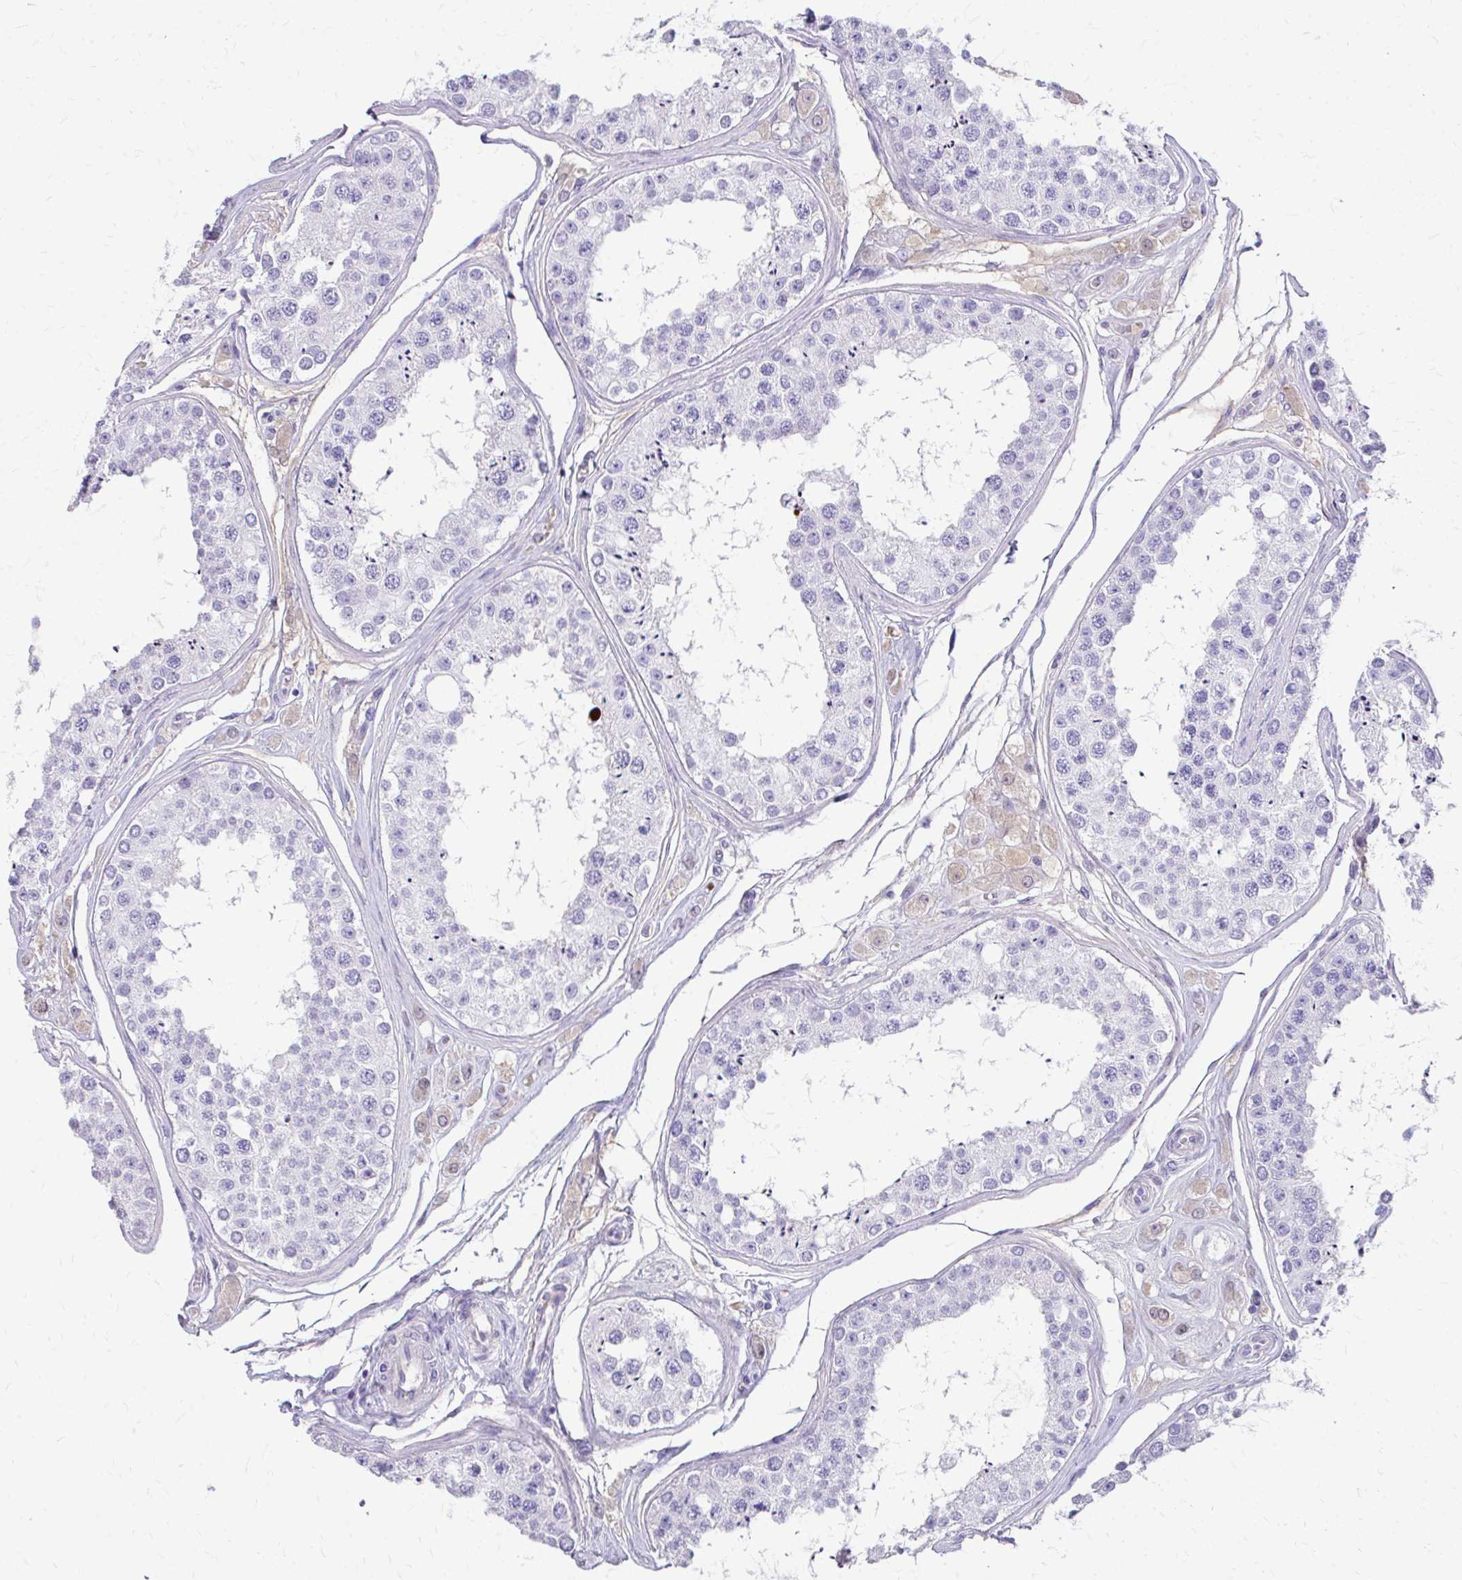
{"staining": {"intensity": "negative", "quantity": "none", "location": "none"}, "tissue": "testis", "cell_type": "Cells in seminiferous ducts", "image_type": "normal", "snomed": [{"axis": "morphology", "description": "Normal tissue, NOS"}, {"axis": "topography", "description": "Testis"}], "caption": "Immunohistochemistry (IHC) of normal human testis displays no expression in cells in seminiferous ducts. (DAB (3,3'-diaminobenzidine) immunohistochemistry with hematoxylin counter stain).", "gene": "CFH", "patient": {"sex": "male", "age": 25}}